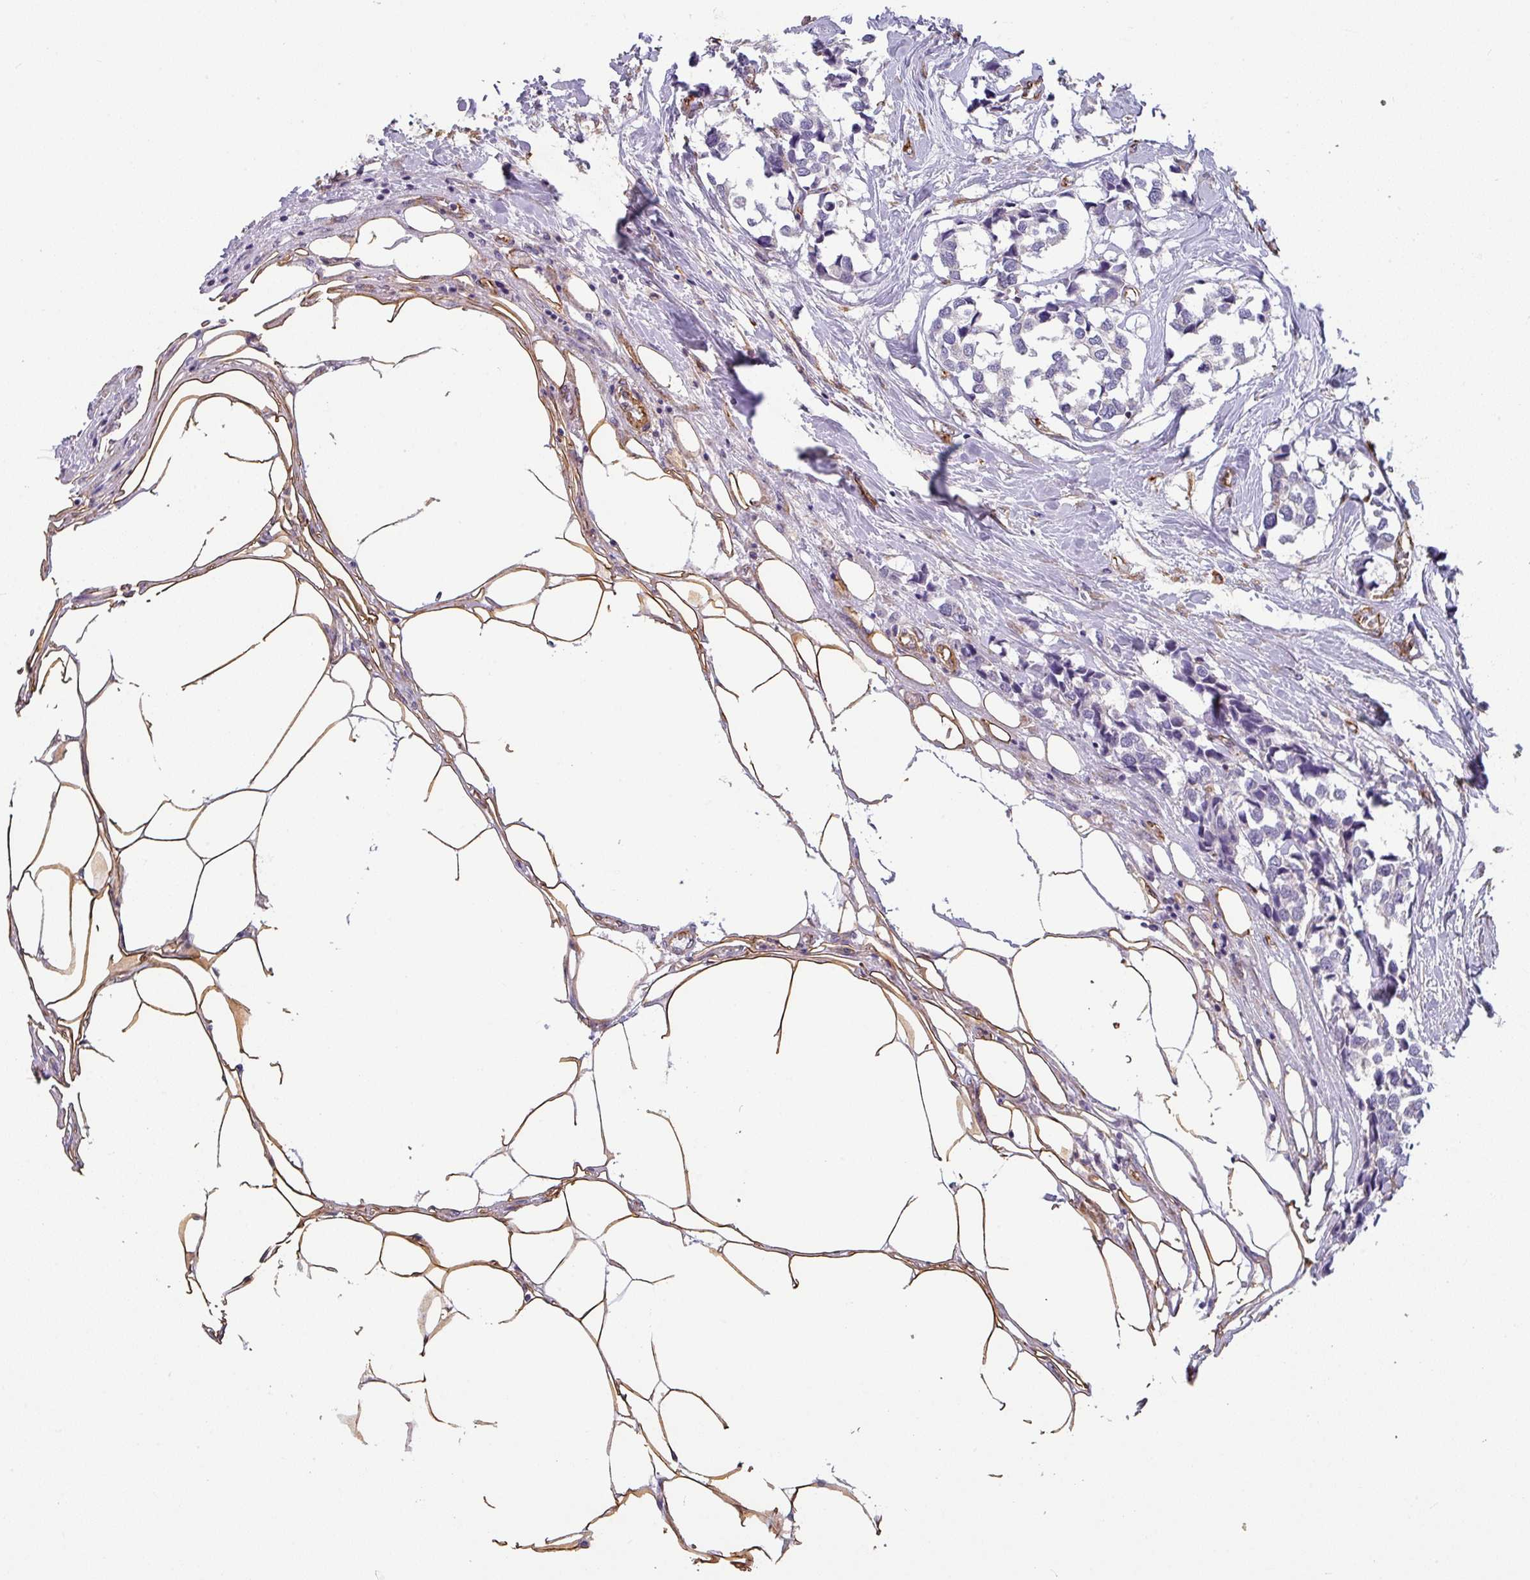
{"staining": {"intensity": "negative", "quantity": "none", "location": "none"}, "tissue": "breast cancer", "cell_type": "Tumor cells", "image_type": "cancer", "snomed": [{"axis": "morphology", "description": "Duct carcinoma"}, {"axis": "topography", "description": "Breast"}], "caption": "Tumor cells are negative for protein expression in human intraductal carcinoma (breast).", "gene": "ZNF280C", "patient": {"sex": "female", "age": 83}}